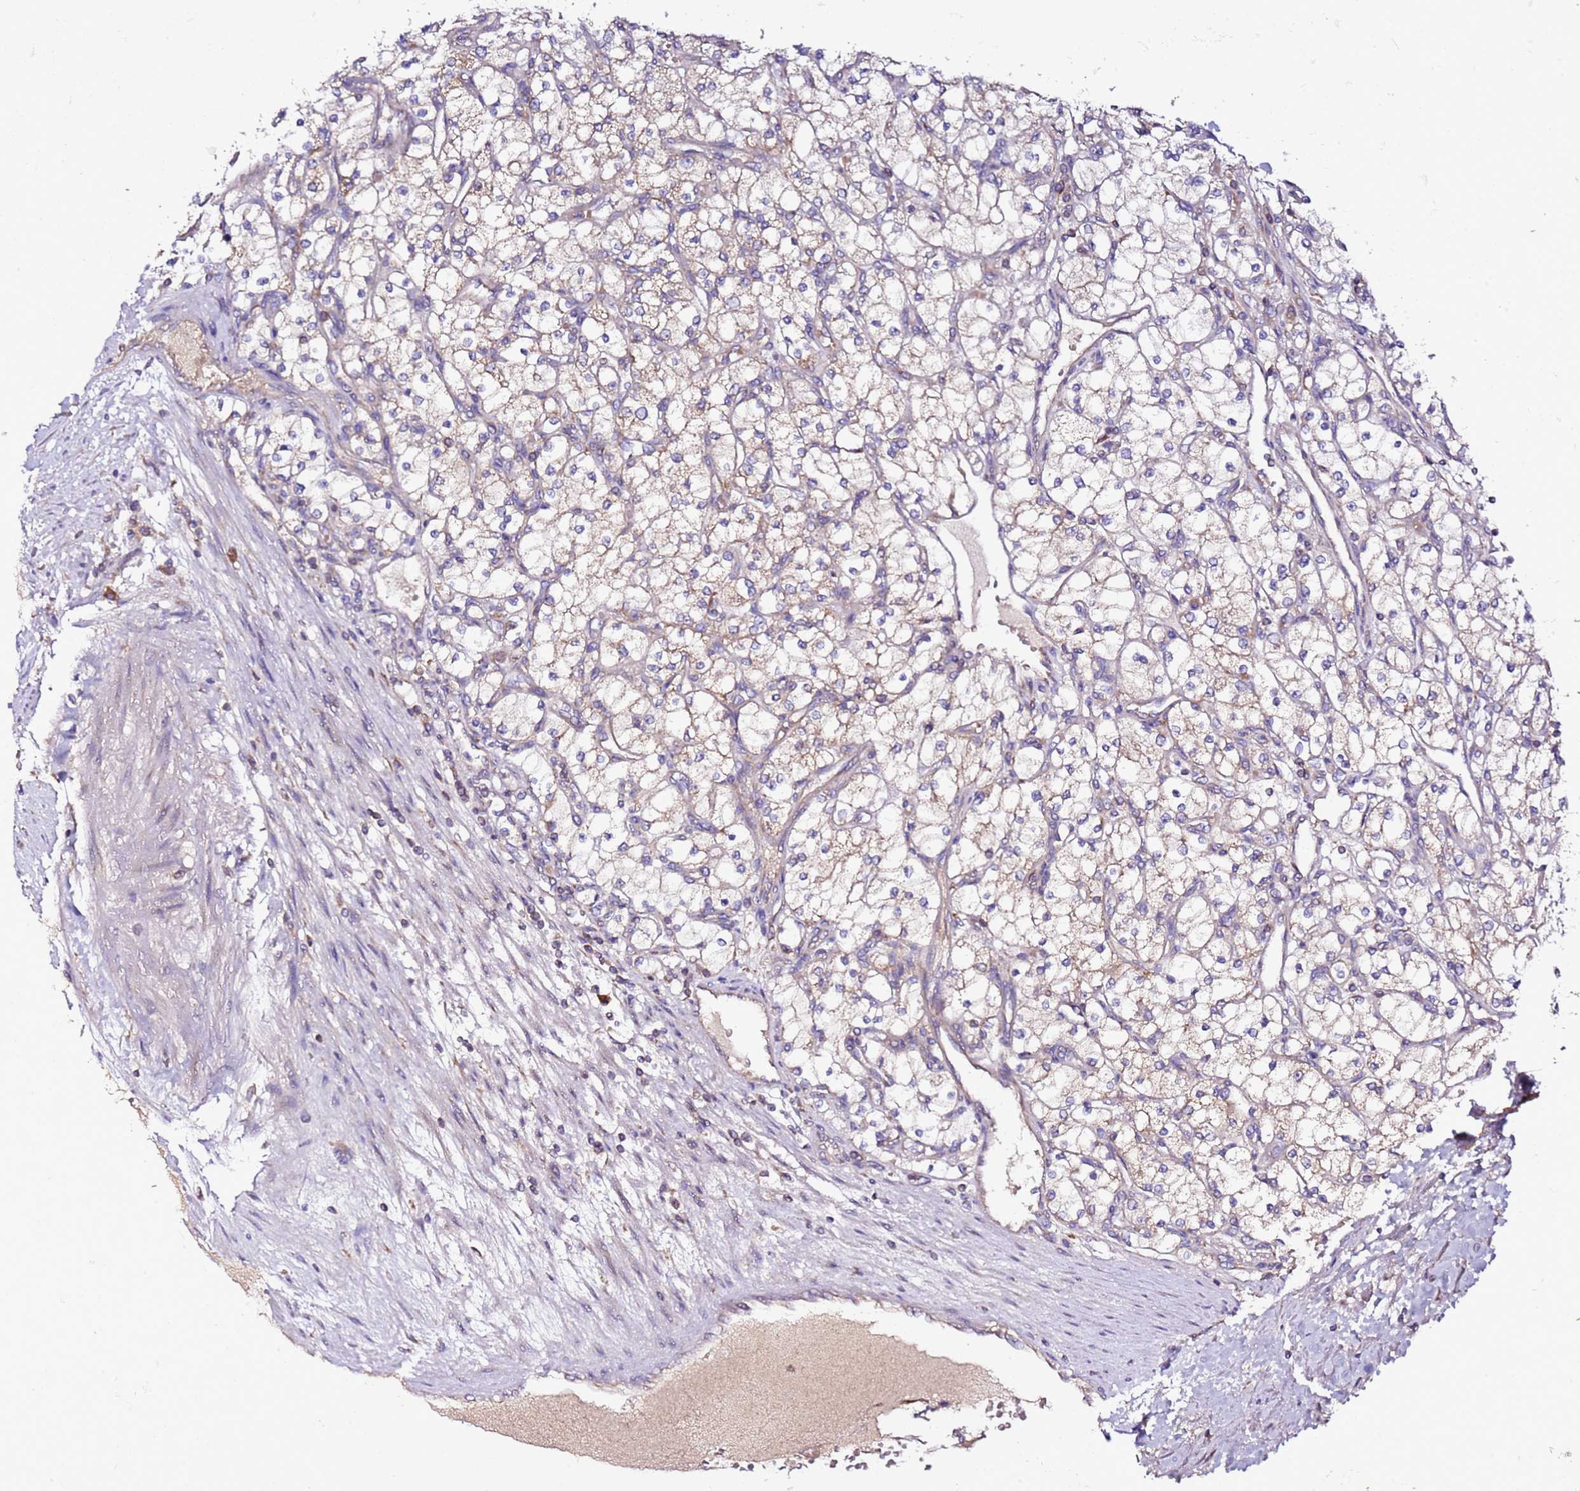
{"staining": {"intensity": "moderate", "quantity": "25%-75%", "location": "cytoplasmic/membranous"}, "tissue": "renal cancer", "cell_type": "Tumor cells", "image_type": "cancer", "snomed": [{"axis": "morphology", "description": "Adenocarcinoma, NOS"}, {"axis": "topography", "description": "Kidney"}], "caption": "Tumor cells demonstrate moderate cytoplasmic/membranous positivity in approximately 25%-75% of cells in renal adenocarcinoma.", "gene": "C19orf12", "patient": {"sex": "male", "age": 80}}